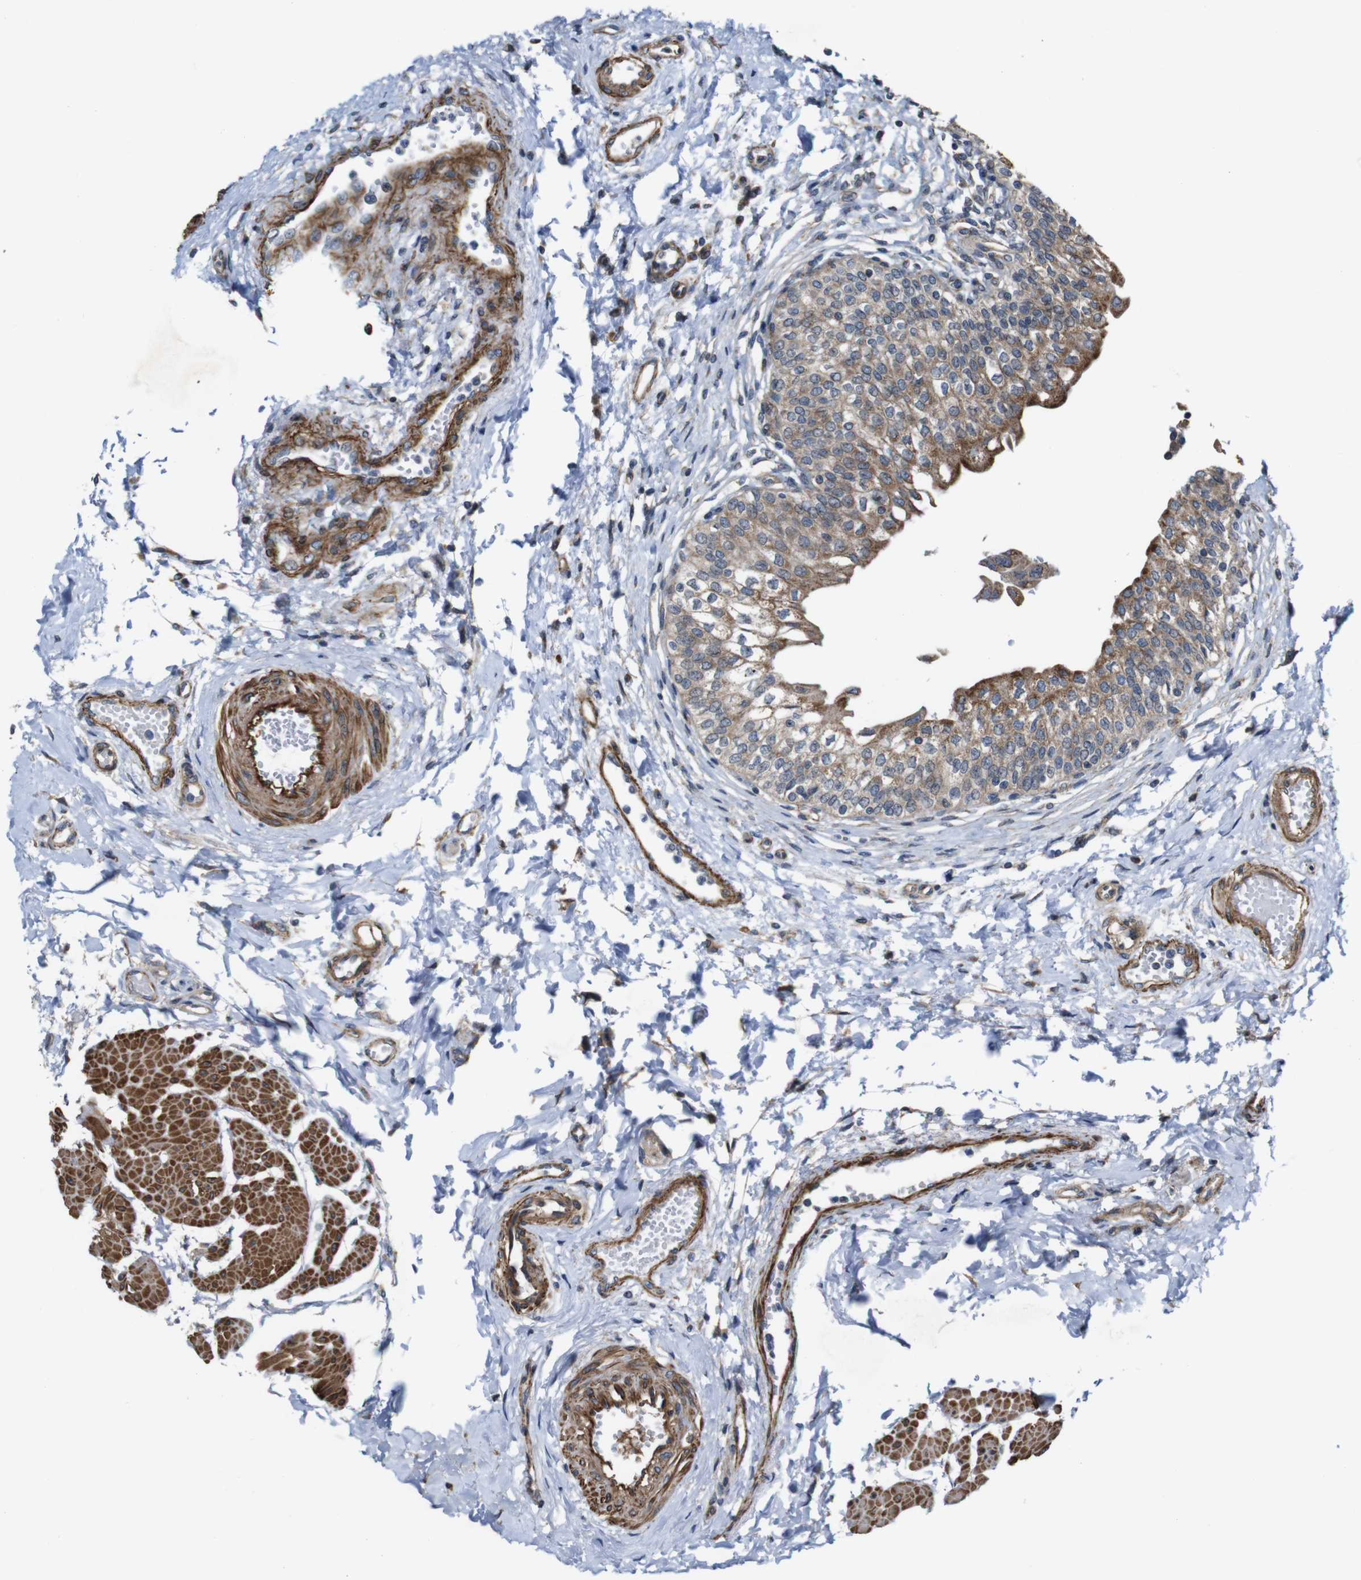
{"staining": {"intensity": "weak", "quantity": ">75%", "location": "cytoplasmic/membranous"}, "tissue": "urinary bladder", "cell_type": "Urothelial cells", "image_type": "normal", "snomed": [{"axis": "morphology", "description": "Normal tissue, NOS"}, {"axis": "topography", "description": "Urinary bladder"}], "caption": "Immunohistochemistry histopathology image of normal urinary bladder: urinary bladder stained using immunohistochemistry shows low levels of weak protein expression localized specifically in the cytoplasmic/membranous of urothelial cells, appearing as a cytoplasmic/membranous brown color.", "gene": "GGT7", "patient": {"sex": "male", "age": 55}}